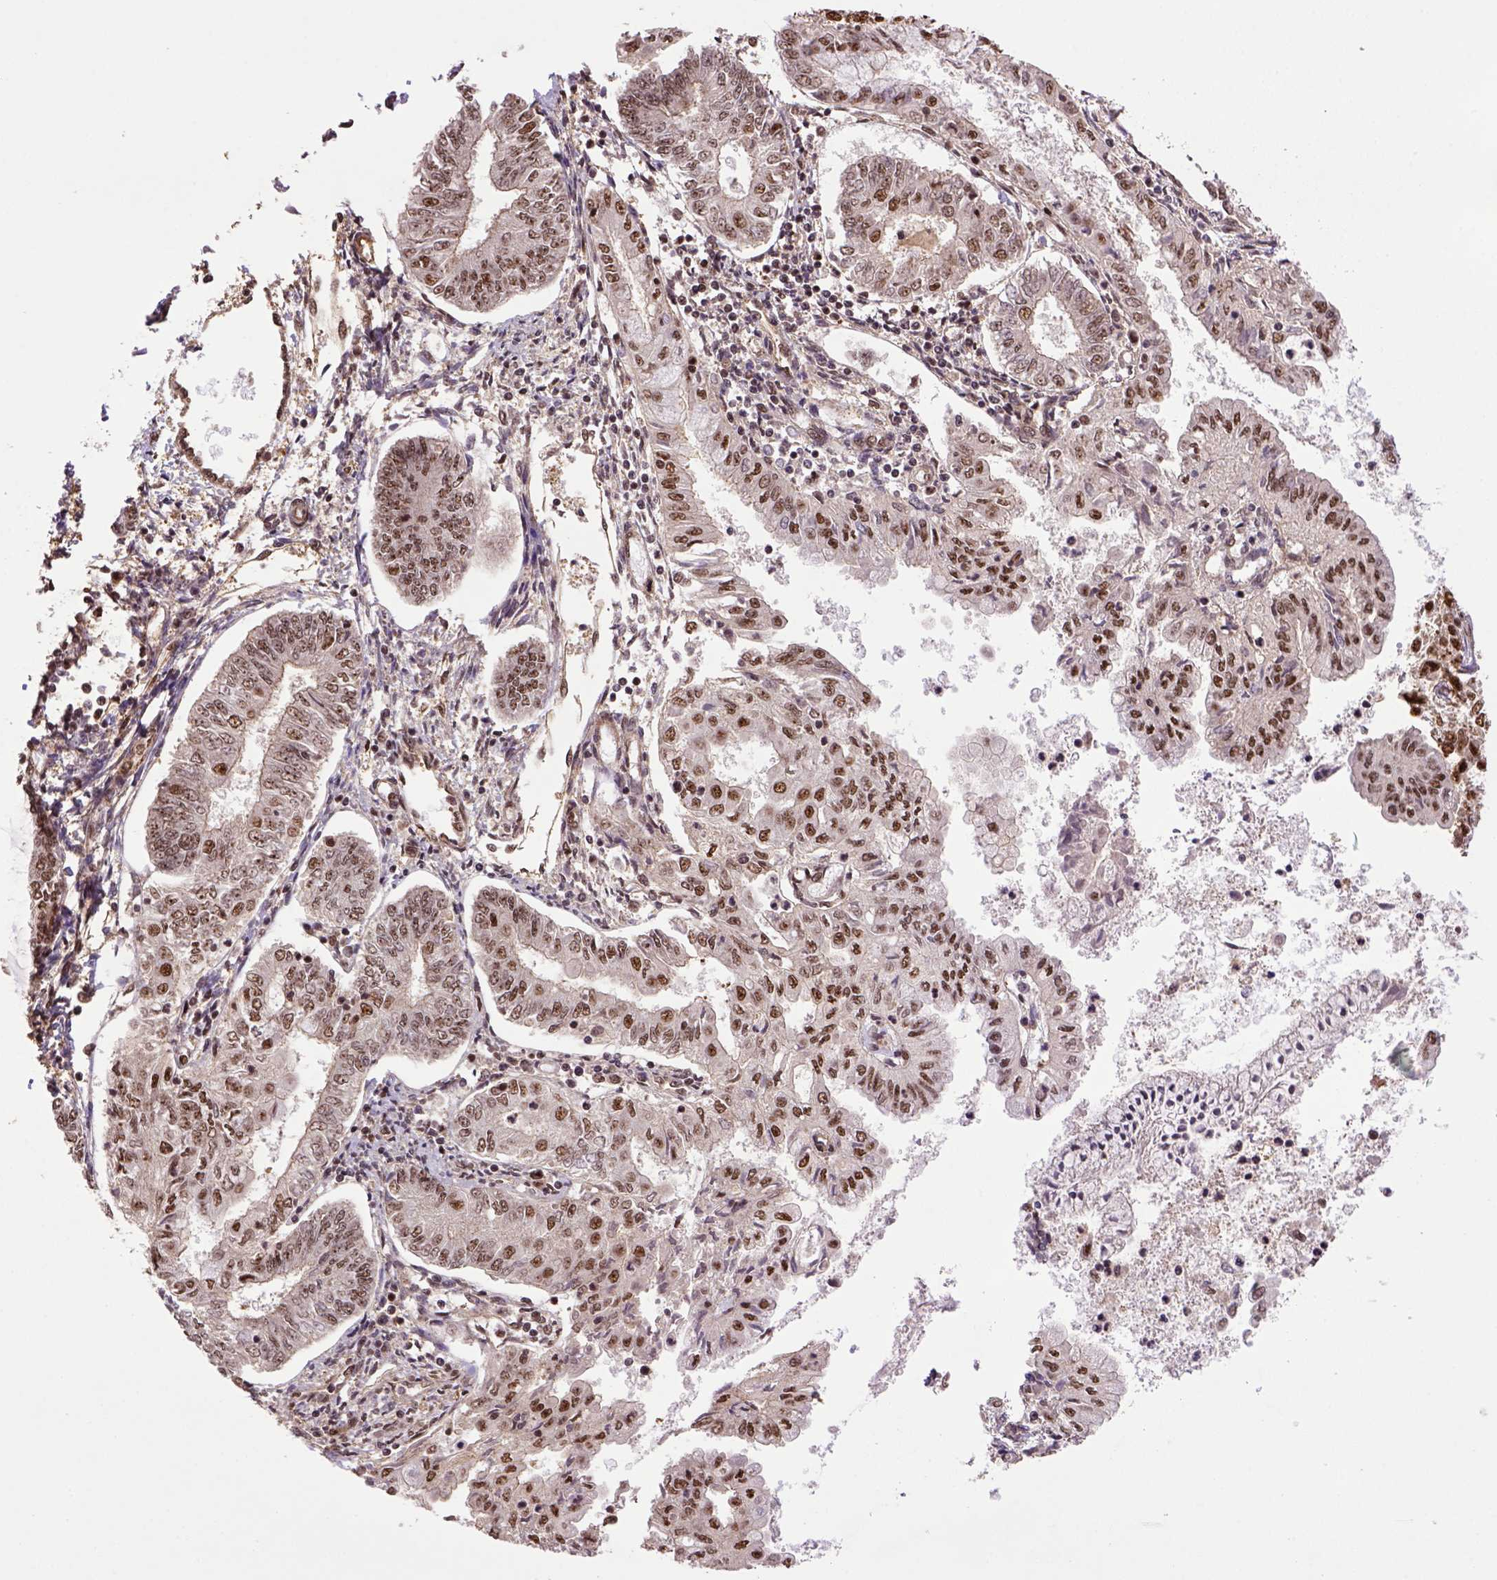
{"staining": {"intensity": "moderate", "quantity": ">75%", "location": "nuclear"}, "tissue": "endometrial cancer", "cell_type": "Tumor cells", "image_type": "cancer", "snomed": [{"axis": "morphology", "description": "Adenocarcinoma, NOS"}, {"axis": "topography", "description": "Endometrium"}], "caption": "Protein staining exhibits moderate nuclear positivity in about >75% of tumor cells in adenocarcinoma (endometrial). The staining is performed using DAB brown chromogen to label protein expression. The nuclei are counter-stained blue using hematoxylin.", "gene": "PPIG", "patient": {"sex": "female", "age": 68}}